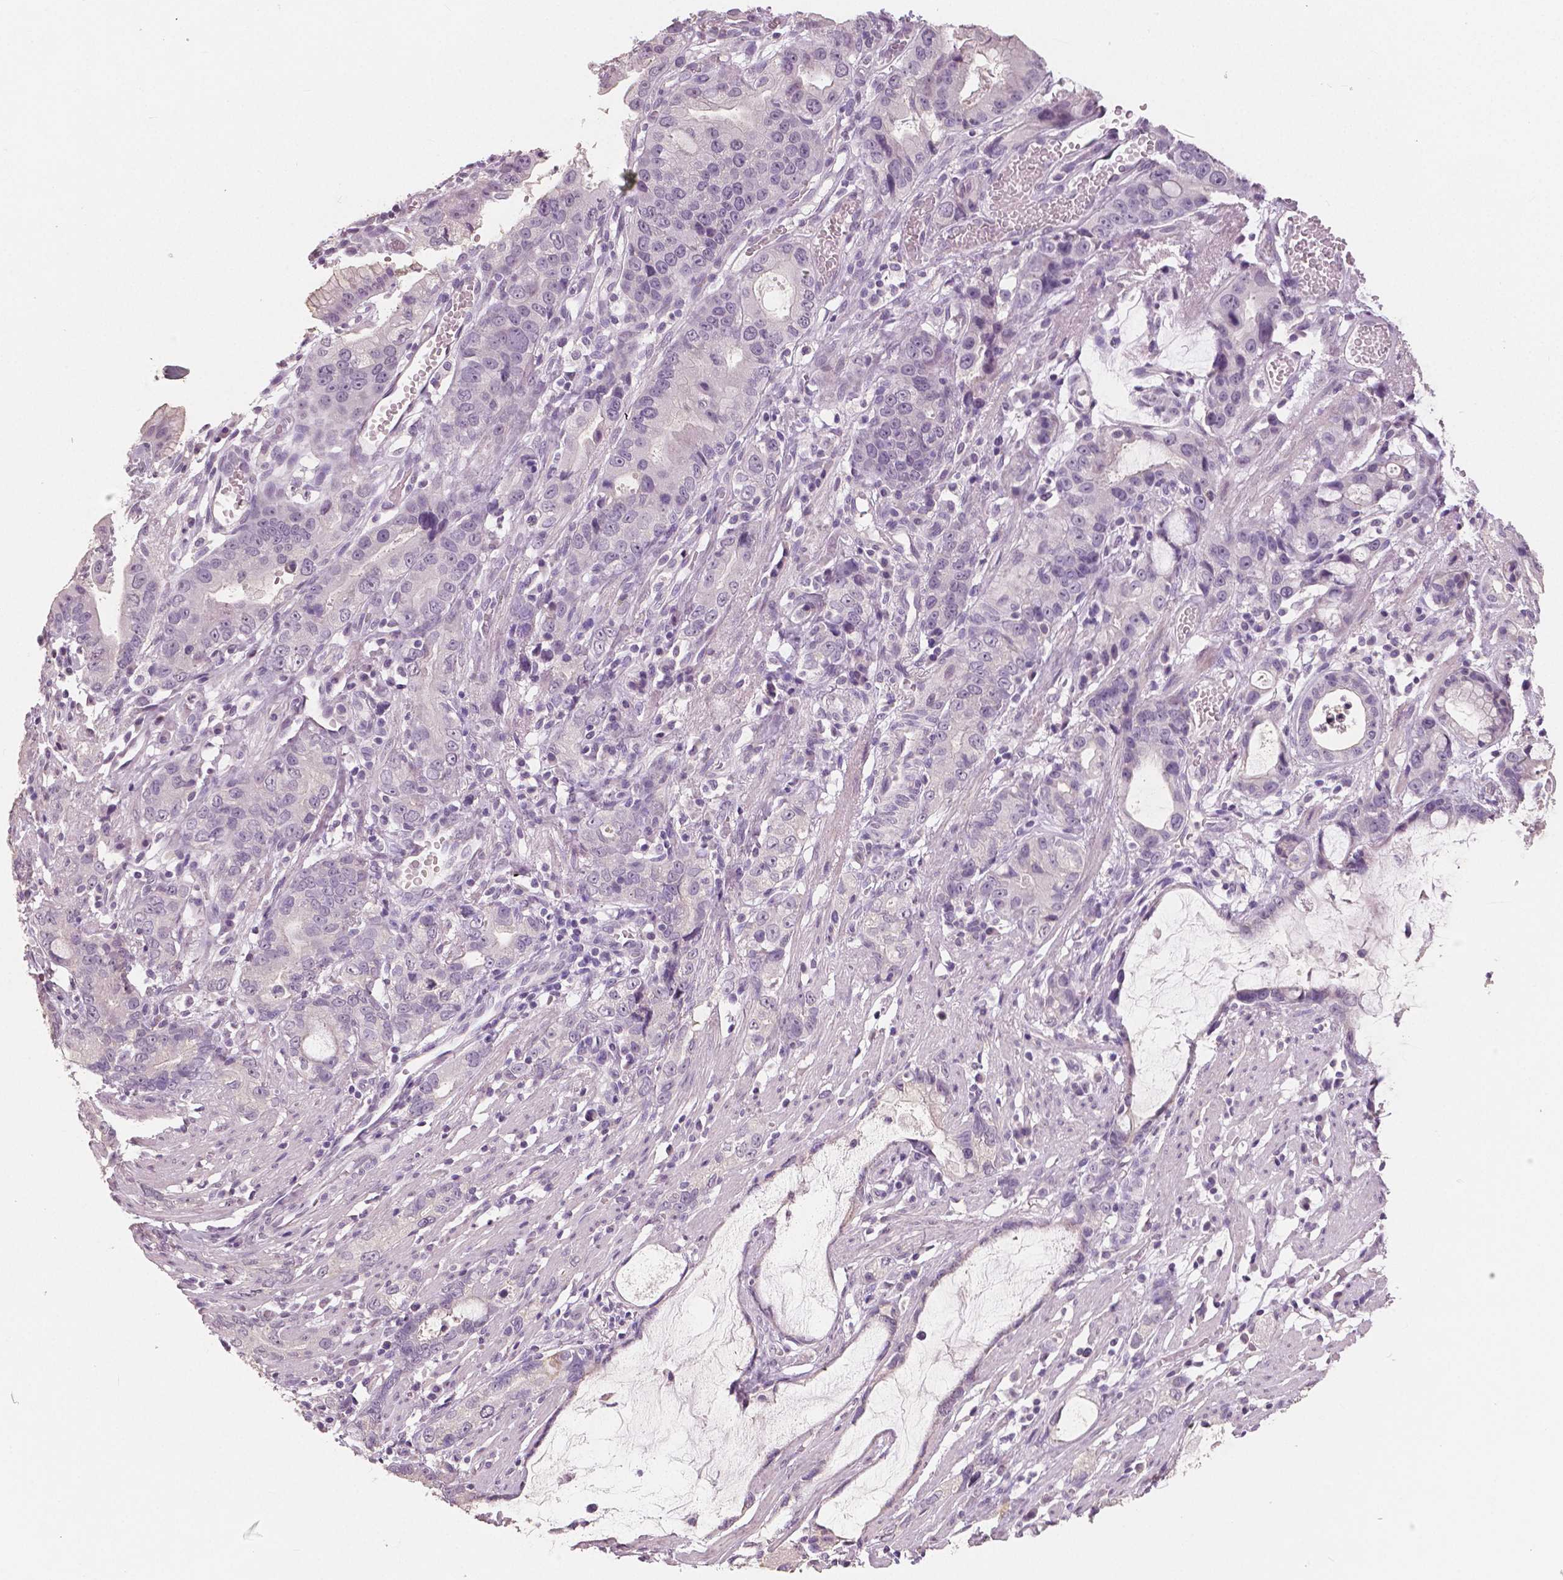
{"staining": {"intensity": "negative", "quantity": "none", "location": "none"}, "tissue": "stomach cancer", "cell_type": "Tumor cells", "image_type": "cancer", "snomed": [{"axis": "morphology", "description": "Adenocarcinoma, NOS"}, {"axis": "topography", "description": "Stomach"}], "caption": "Protein analysis of stomach adenocarcinoma reveals no significant positivity in tumor cells. (DAB immunohistochemistry (IHC) visualized using brightfield microscopy, high magnification).", "gene": "NECAB1", "patient": {"sex": "male", "age": 55}}